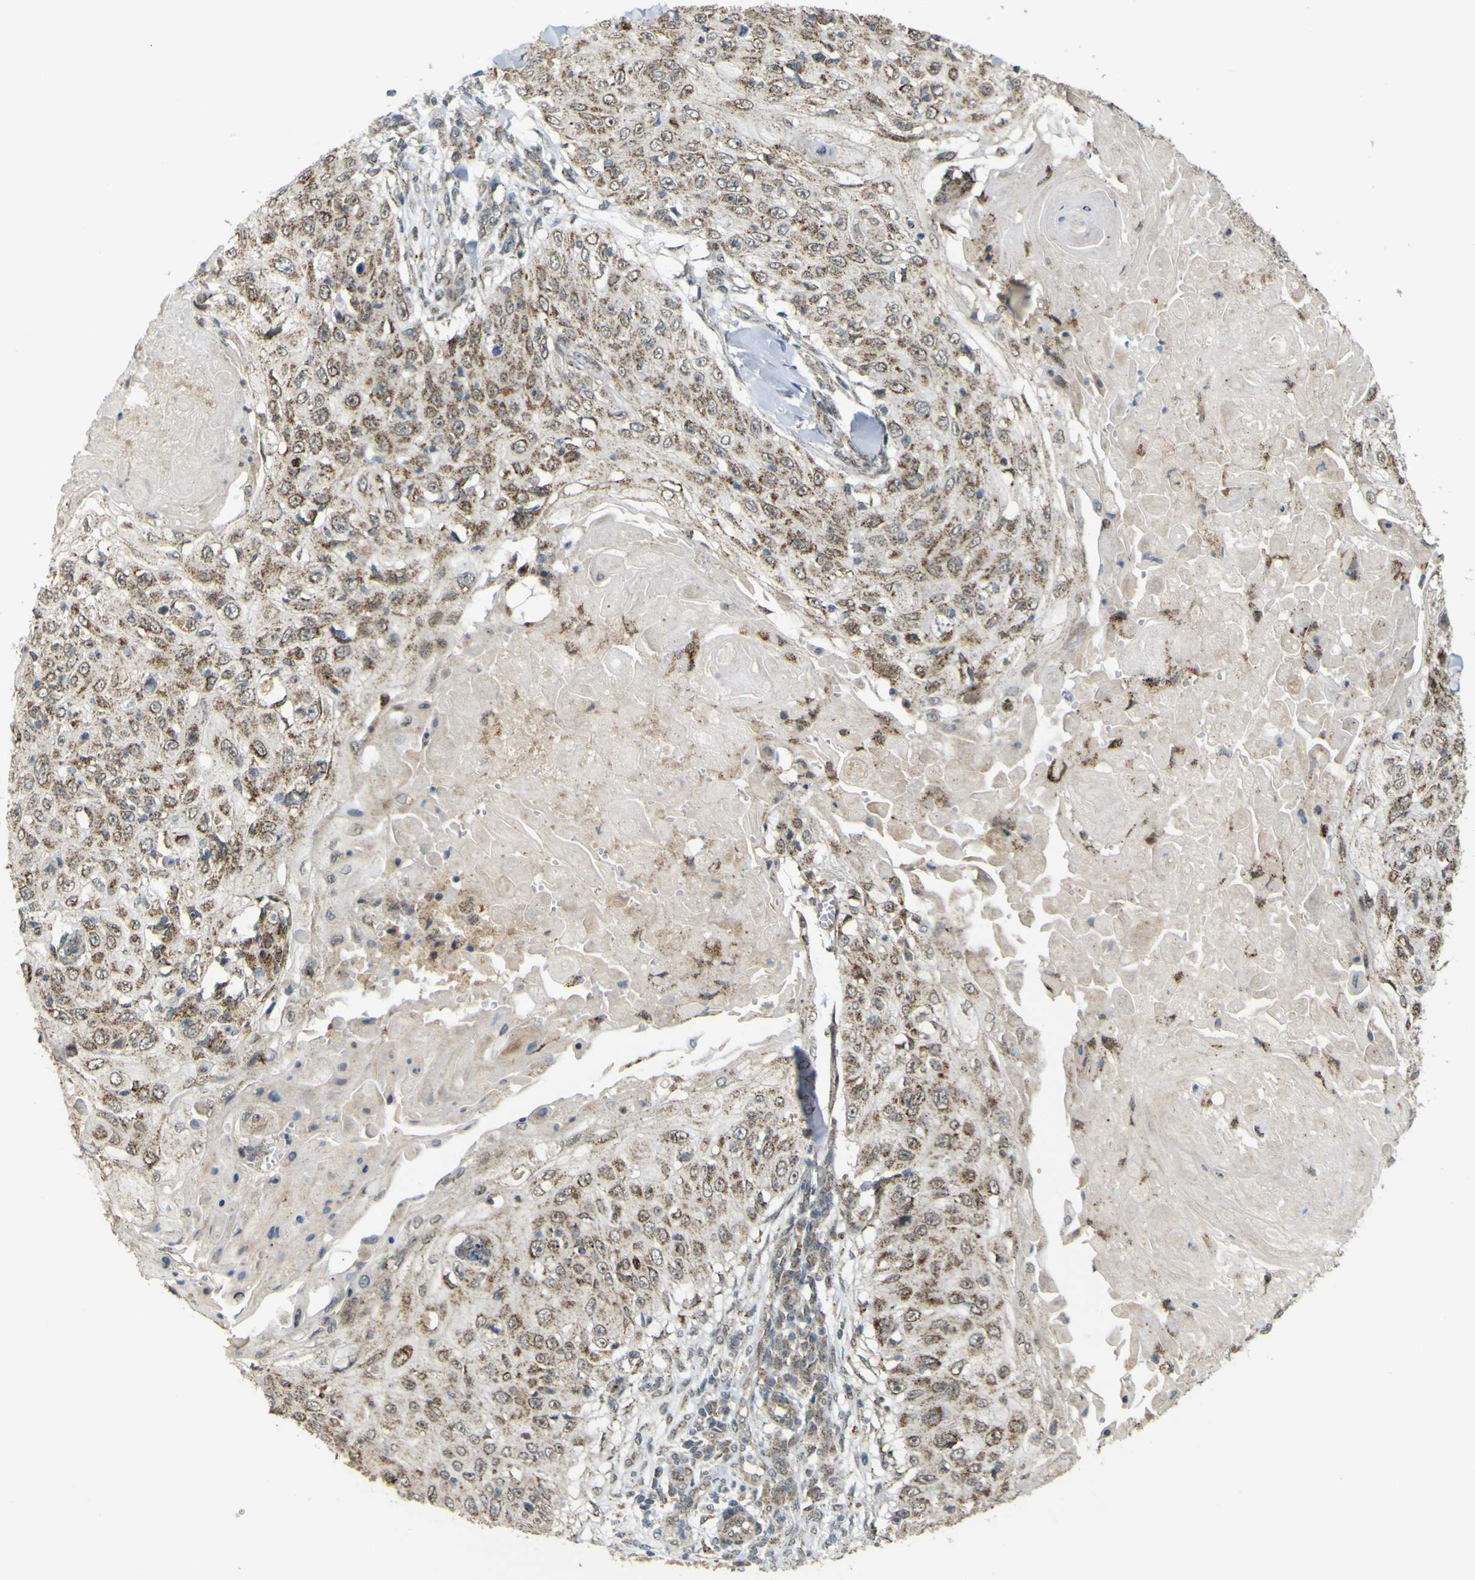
{"staining": {"intensity": "moderate", "quantity": ">75%", "location": "cytoplasmic/membranous"}, "tissue": "skin cancer", "cell_type": "Tumor cells", "image_type": "cancer", "snomed": [{"axis": "morphology", "description": "Squamous cell carcinoma, NOS"}, {"axis": "topography", "description": "Skin"}], "caption": "Protein expression analysis of human skin squamous cell carcinoma reveals moderate cytoplasmic/membranous staining in approximately >75% of tumor cells.", "gene": "ACBD5", "patient": {"sex": "male", "age": 86}}